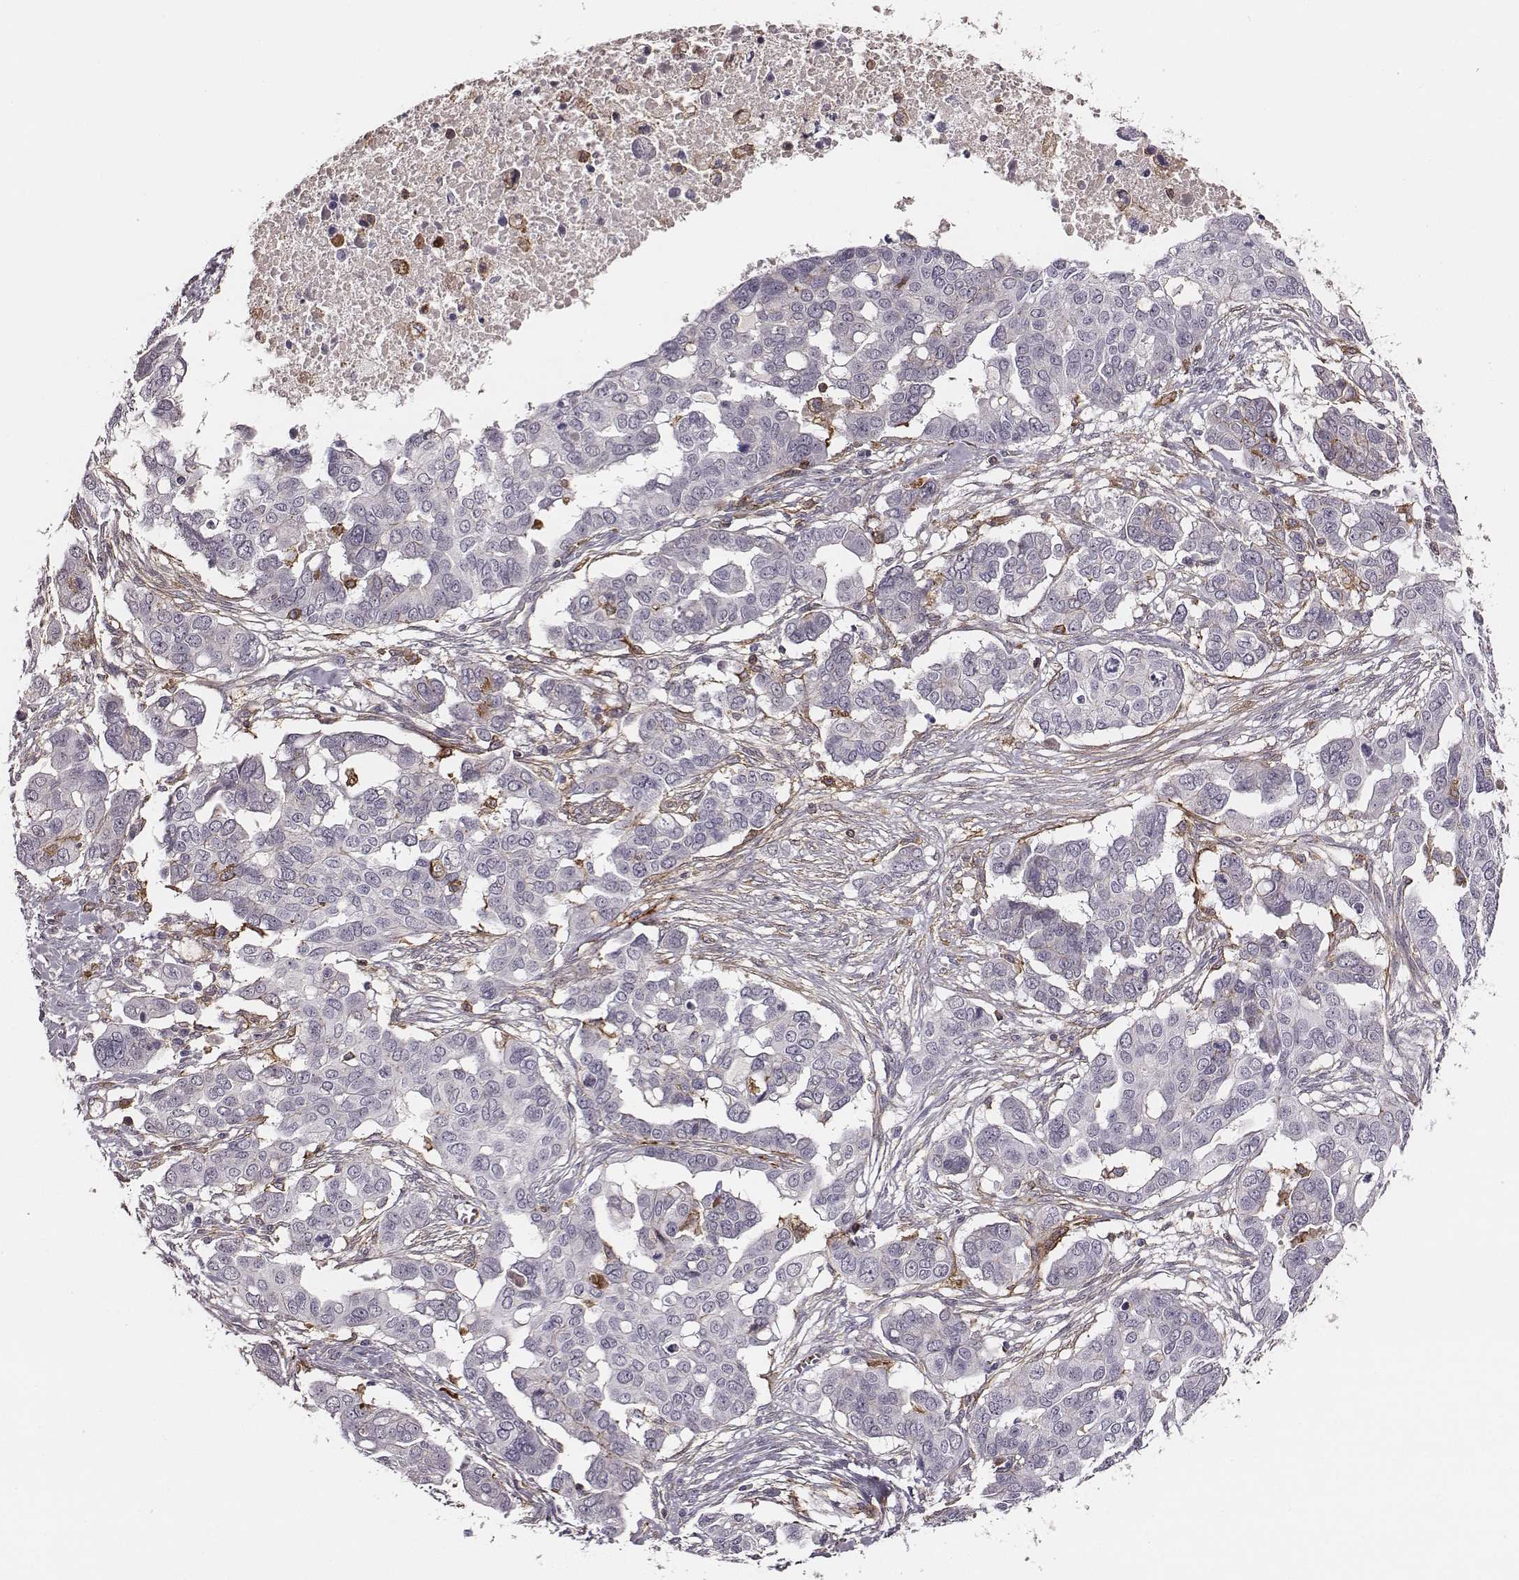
{"staining": {"intensity": "negative", "quantity": "none", "location": "none"}, "tissue": "ovarian cancer", "cell_type": "Tumor cells", "image_type": "cancer", "snomed": [{"axis": "morphology", "description": "Carcinoma, endometroid"}, {"axis": "topography", "description": "Ovary"}], "caption": "Immunohistochemistry of human endometroid carcinoma (ovarian) displays no expression in tumor cells.", "gene": "ZYX", "patient": {"sex": "female", "age": 78}}